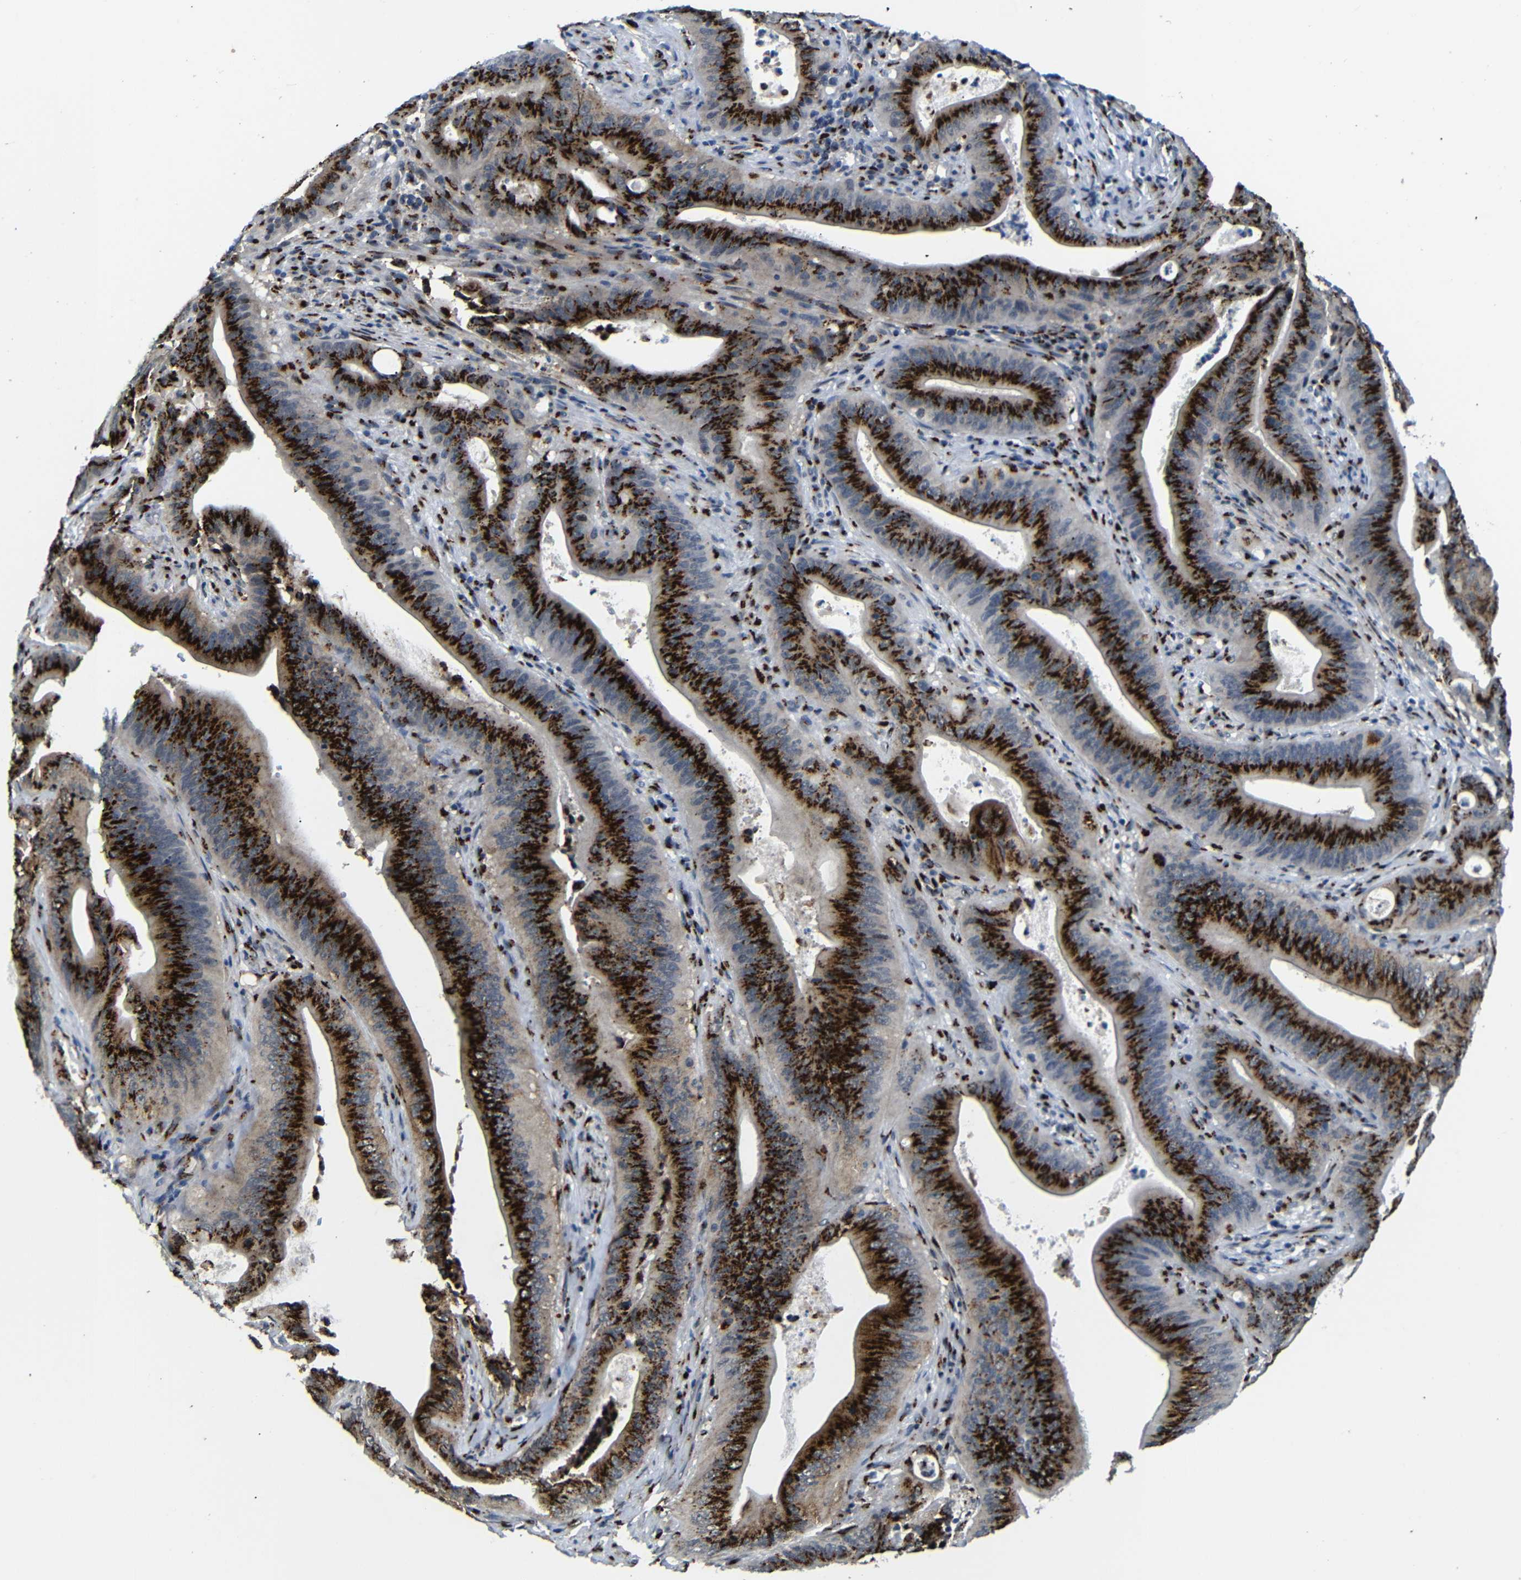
{"staining": {"intensity": "strong", "quantity": ">75%", "location": "cytoplasmic/membranous"}, "tissue": "pancreatic cancer", "cell_type": "Tumor cells", "image_type": "cancer", "snomed": [{"axis": "morphology", "description": "Normal tissue, NOS"}, {"axis": "topography", "description": "Lymph node"}], "caption": "Pancreatic cancer stained with immunohistochemistry (IHC) displays strong cytoplasmic/membranous staining in about >75% of tumor cells.", "gene": "TGOLN2", "patient": {"sex": "male", "age": 62}}